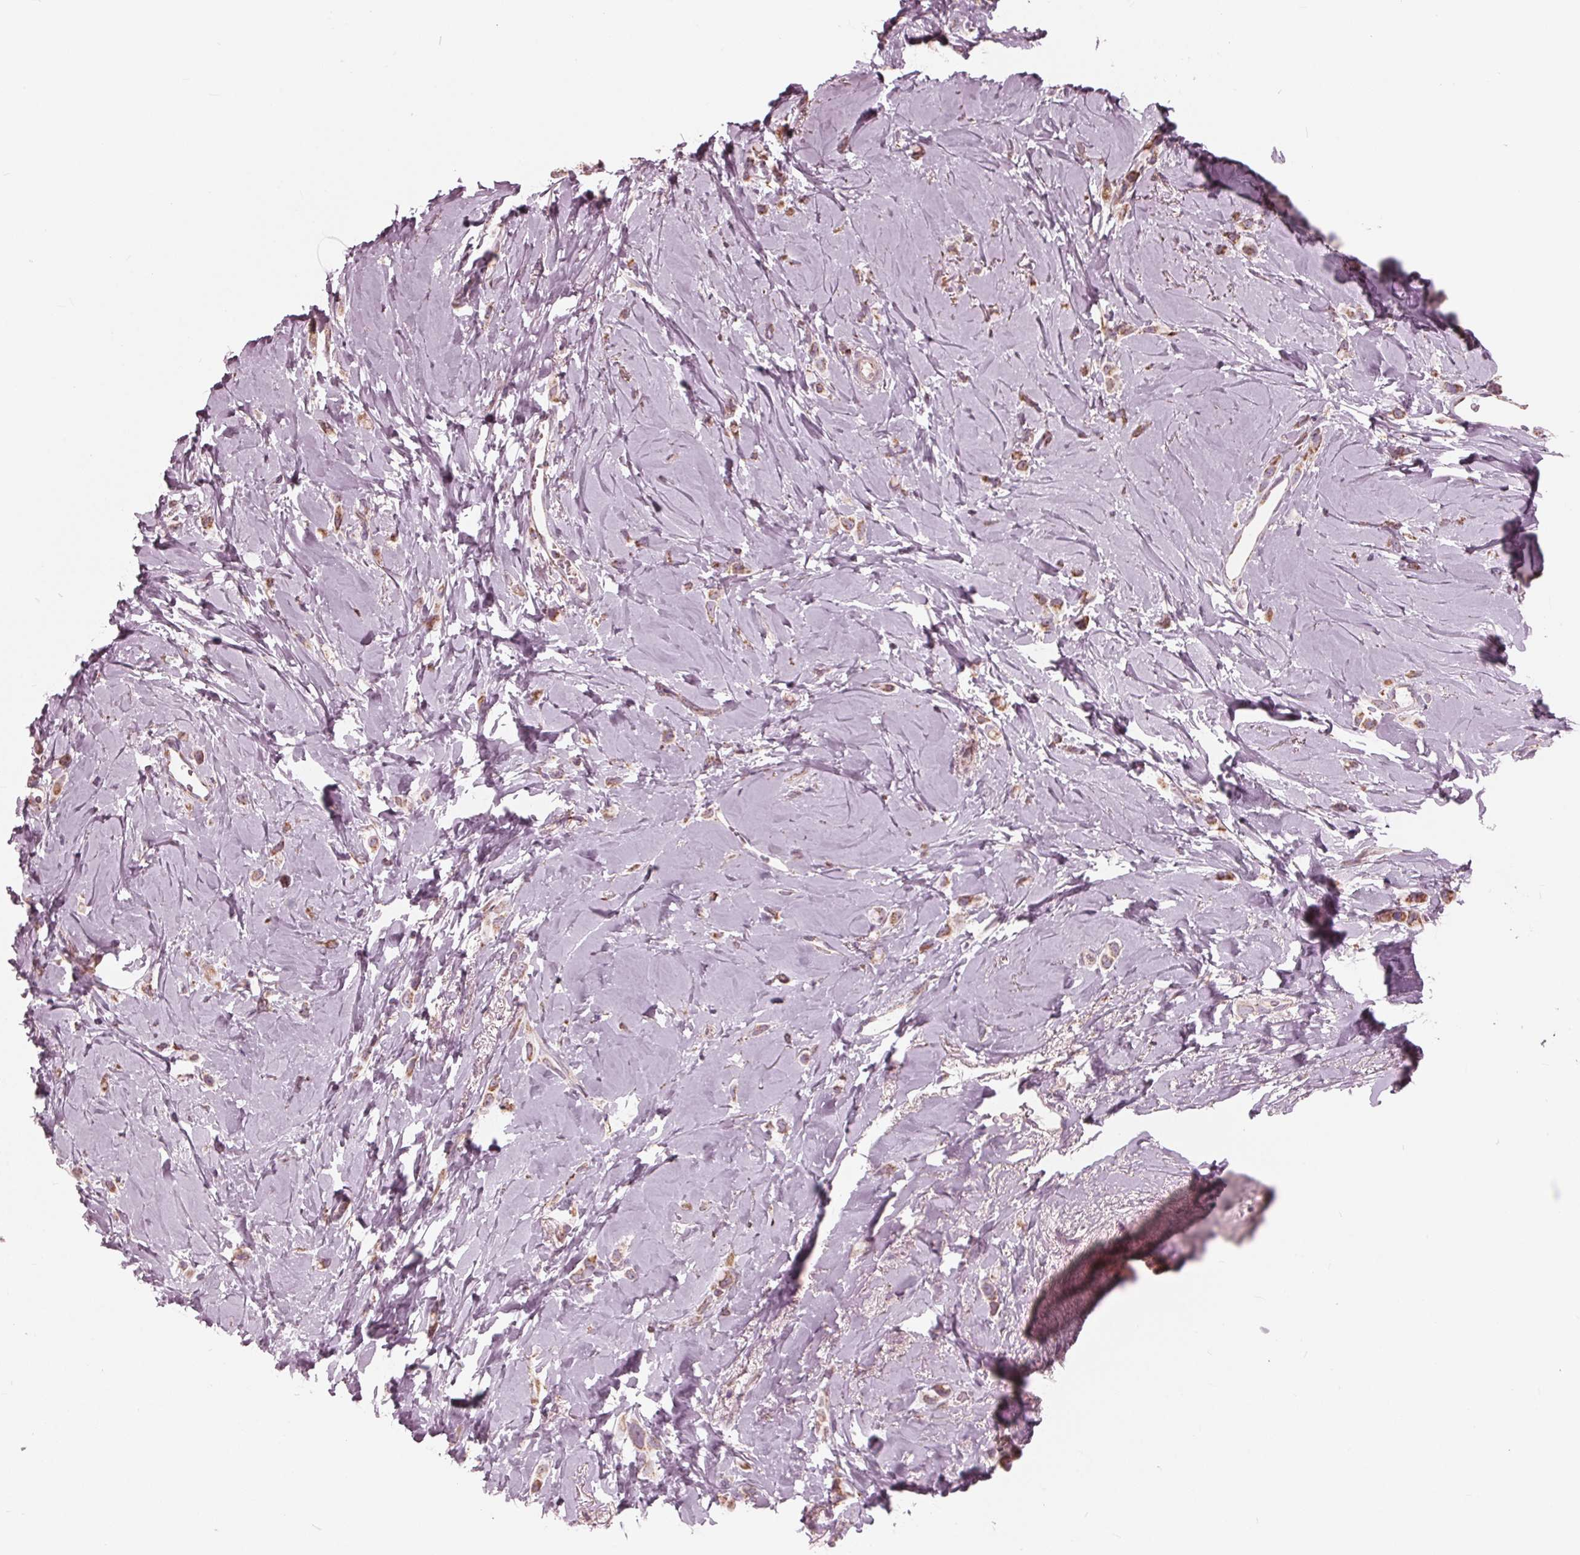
{"staining": {"intensity": "moderate", "quantity": ">75%", "location": "cytoplasmic/membranous"}, "tissue": "breast cancer", "cell_type": "Tumor cells", "image_type": "cancer", "snomed": [{"axis": "morphology", "description": "Lobular carcinoma"}, {"axis": "topography", "description": "Breast"}], "caption": "Human lobular carcinoma (breast) stained for a protein (brown) exhibits moderate cytoplasmic/membranous positive staining in approximately >75% of tumor cells.", "gene": "DCAF4L2", "patient": {"sex": "female", "age": 66}}